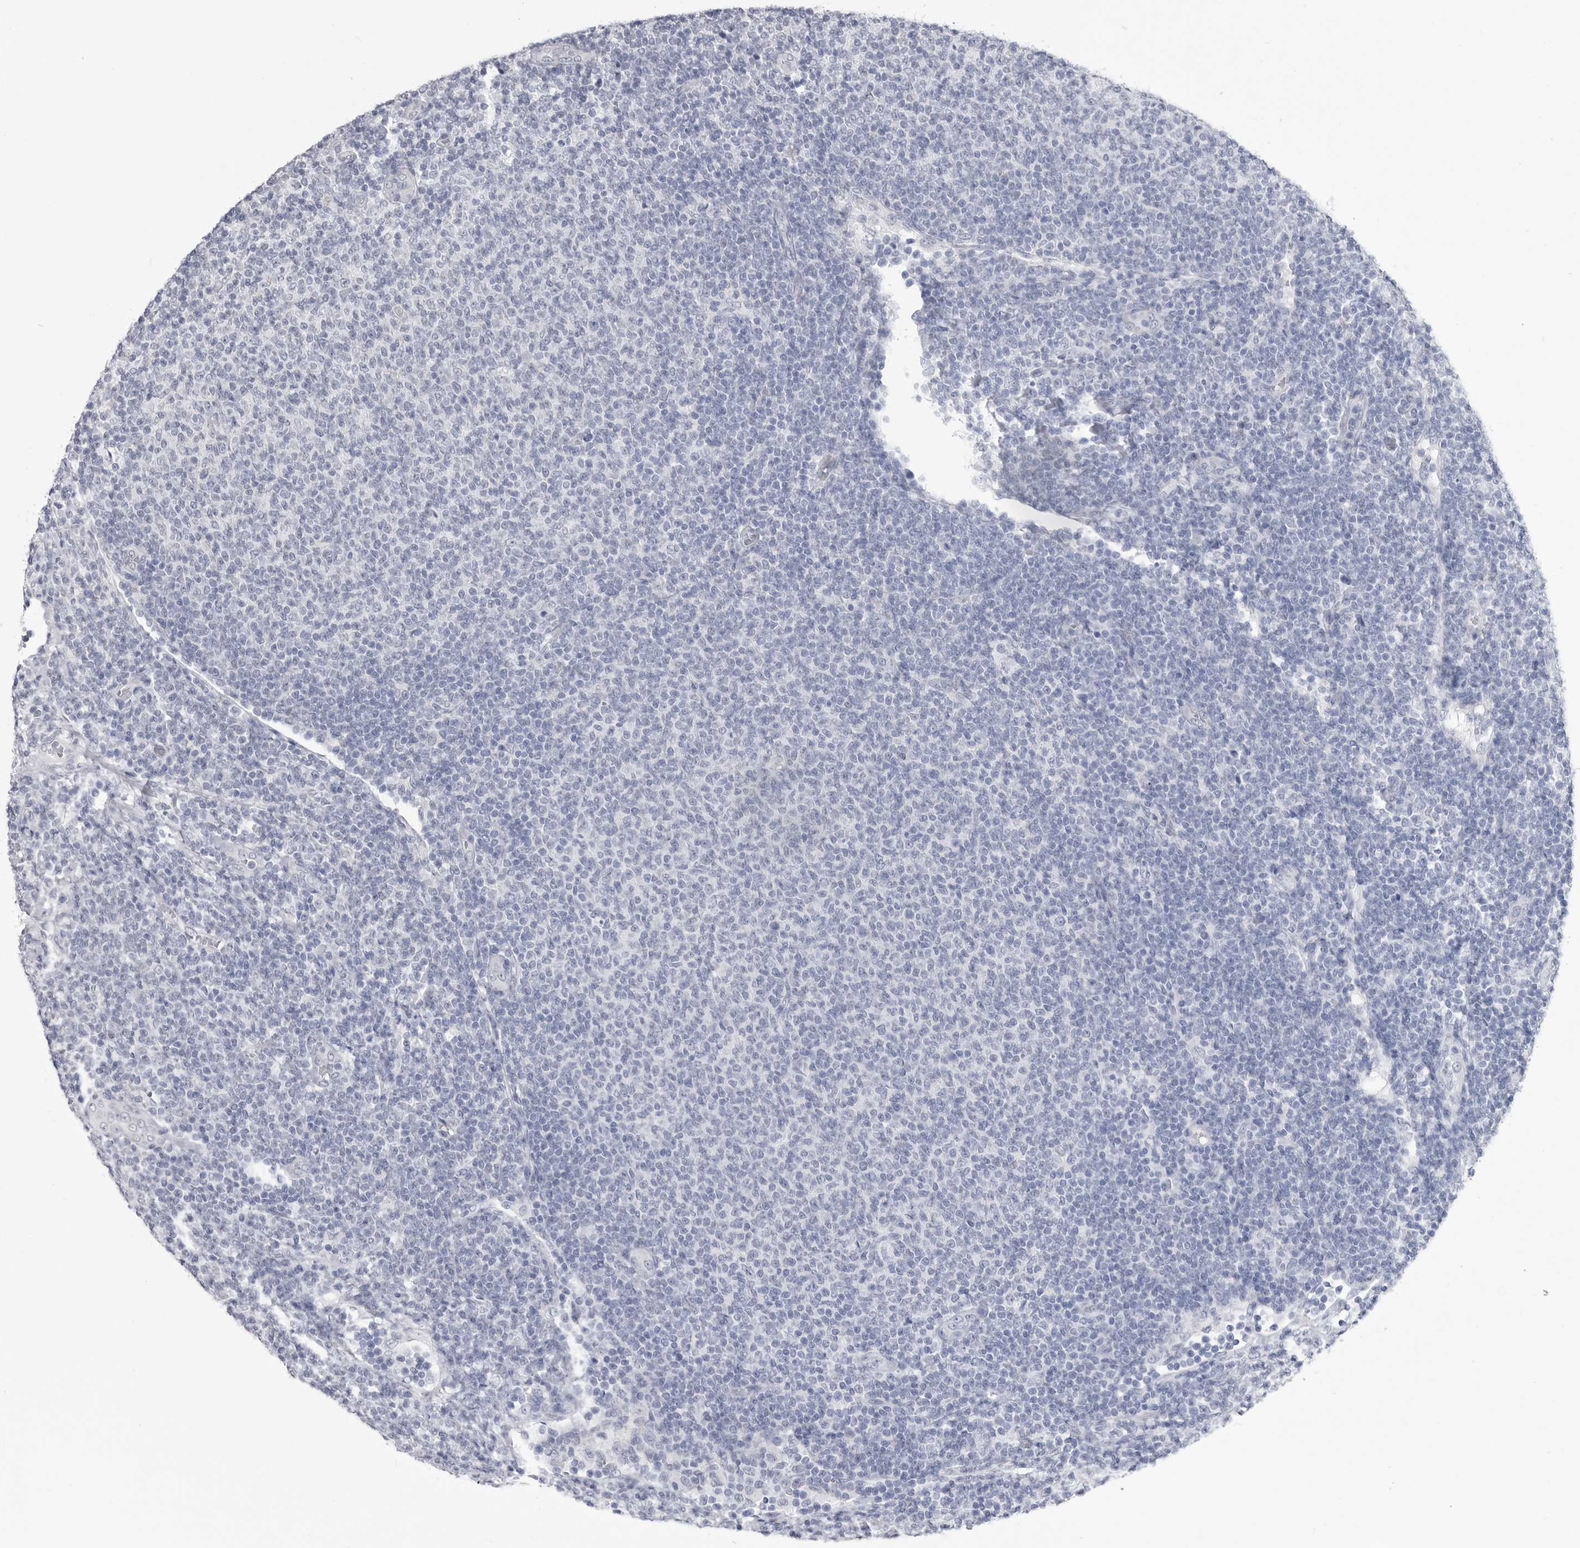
{"staining": {"intensity": "negative", "quantity": "none", "location": "none"}, "tissue": "lymphoma", "cell_type": "Tumor cells", "image_type": "cancer", "snomed": [{"axis": "morphology", "description": "Malignant lymphoma, non-Hodgkin's type, Low grade"}, {"axis": "topography", "description": "Lymph node"}], "caption": "Immunohistochemical staining of lymphoma shows no significant positivity in tumor cells. (DAB (3,3'-diaminobenzidine) IHC, high magnification).", "gene": "FH", "patient": {"sex": "male", "age": 66}}